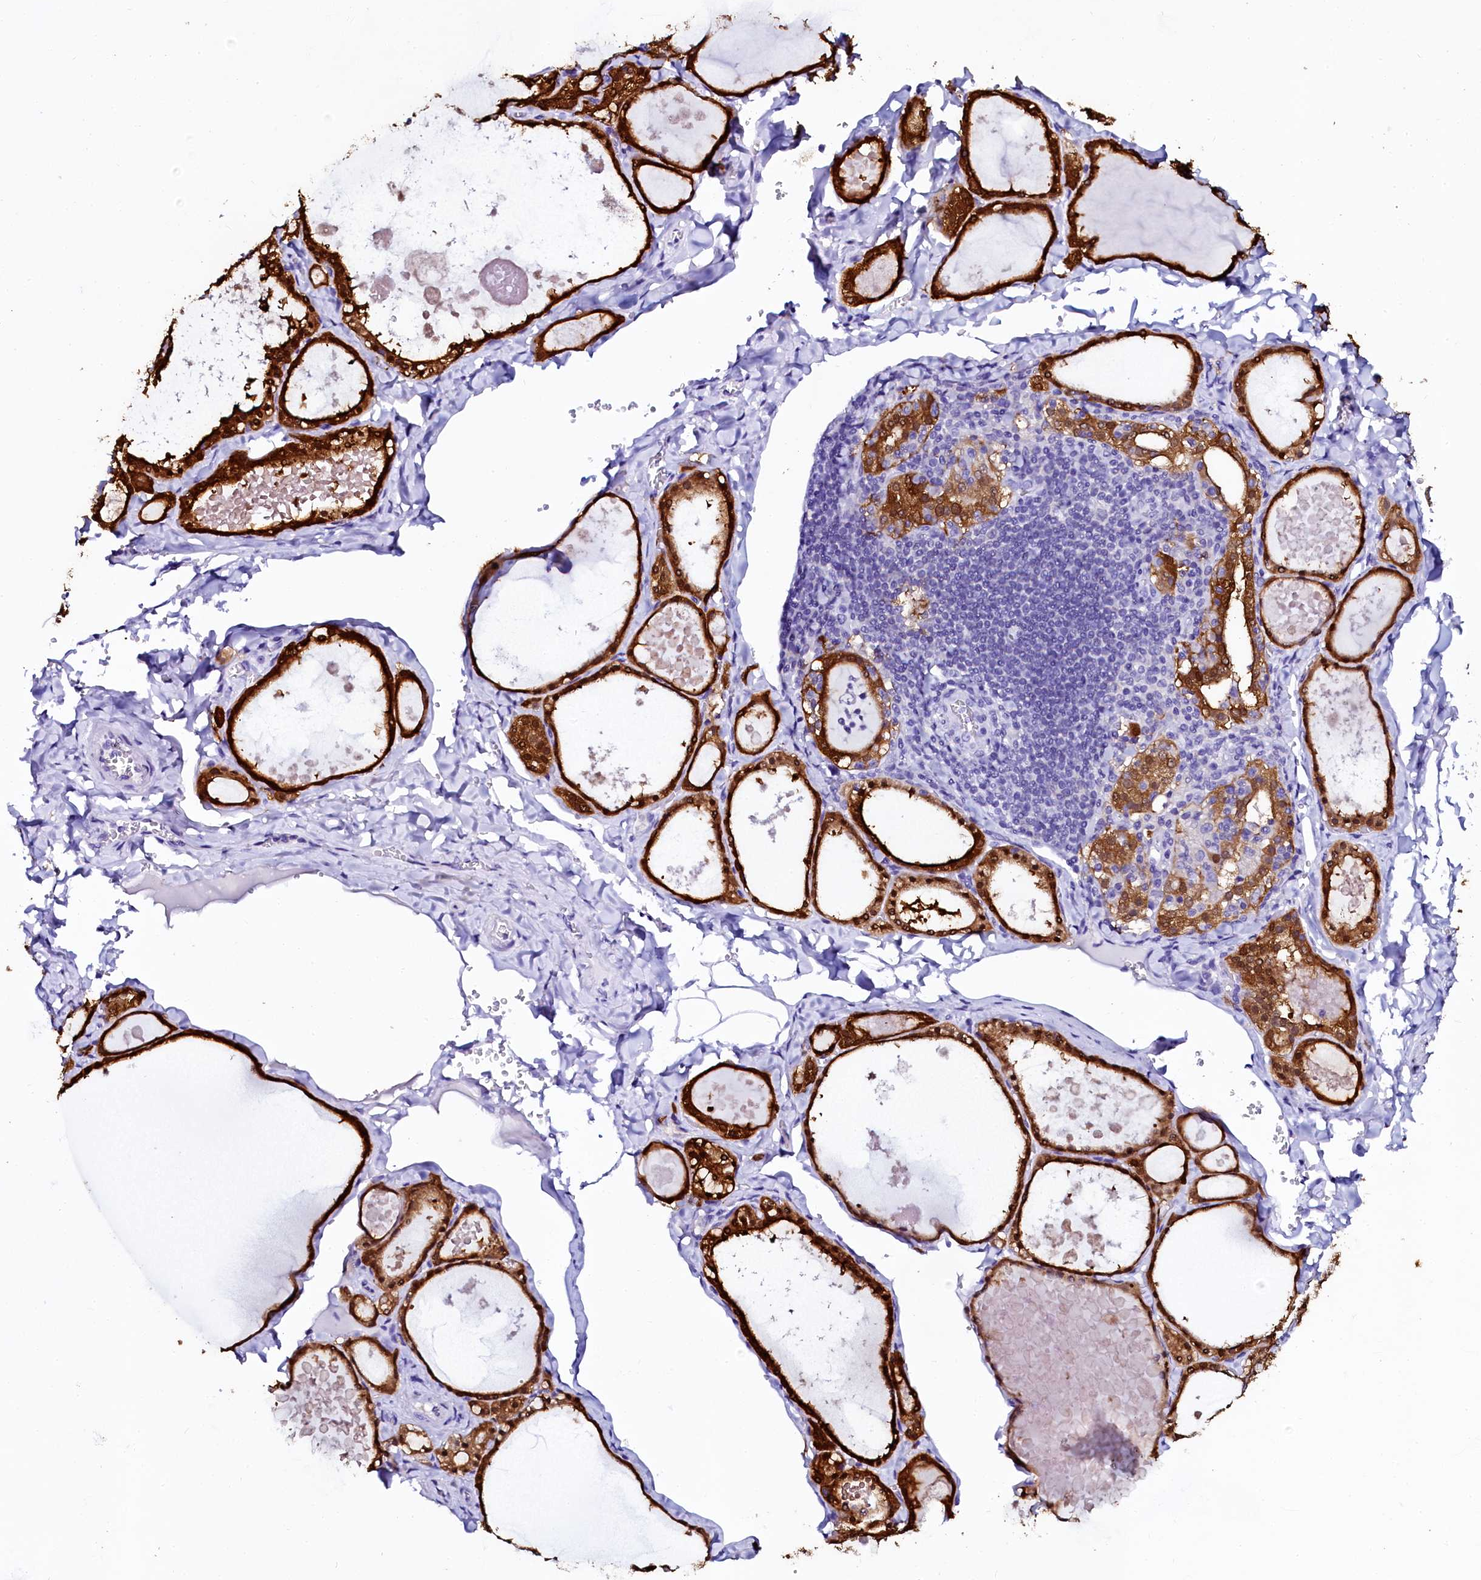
{"staining": {"intensity": "strong", "quantity": ">75%", "location": "cytoplasmic/membranous"}, "tissue": "thyroid gland", "cell_type": "Glandular cells", "image_type": "normal", "snomed": [{"axis": "morphology", "description": "Normal tissue, NOS"}, {"axis": "topography", "description": "Thyroid gland"}], "caption": "Protein staining shows strong cytoplasmic/membranous expression in approximately >75% of glandular cells in unremarkable thyroid gland. Using DAB (brown) and hematoxylin (blue) stains, captured at high magnification using brightfield microscopy.", "gene": "SORD", "patient": {"sex": "male", "age": 56}}